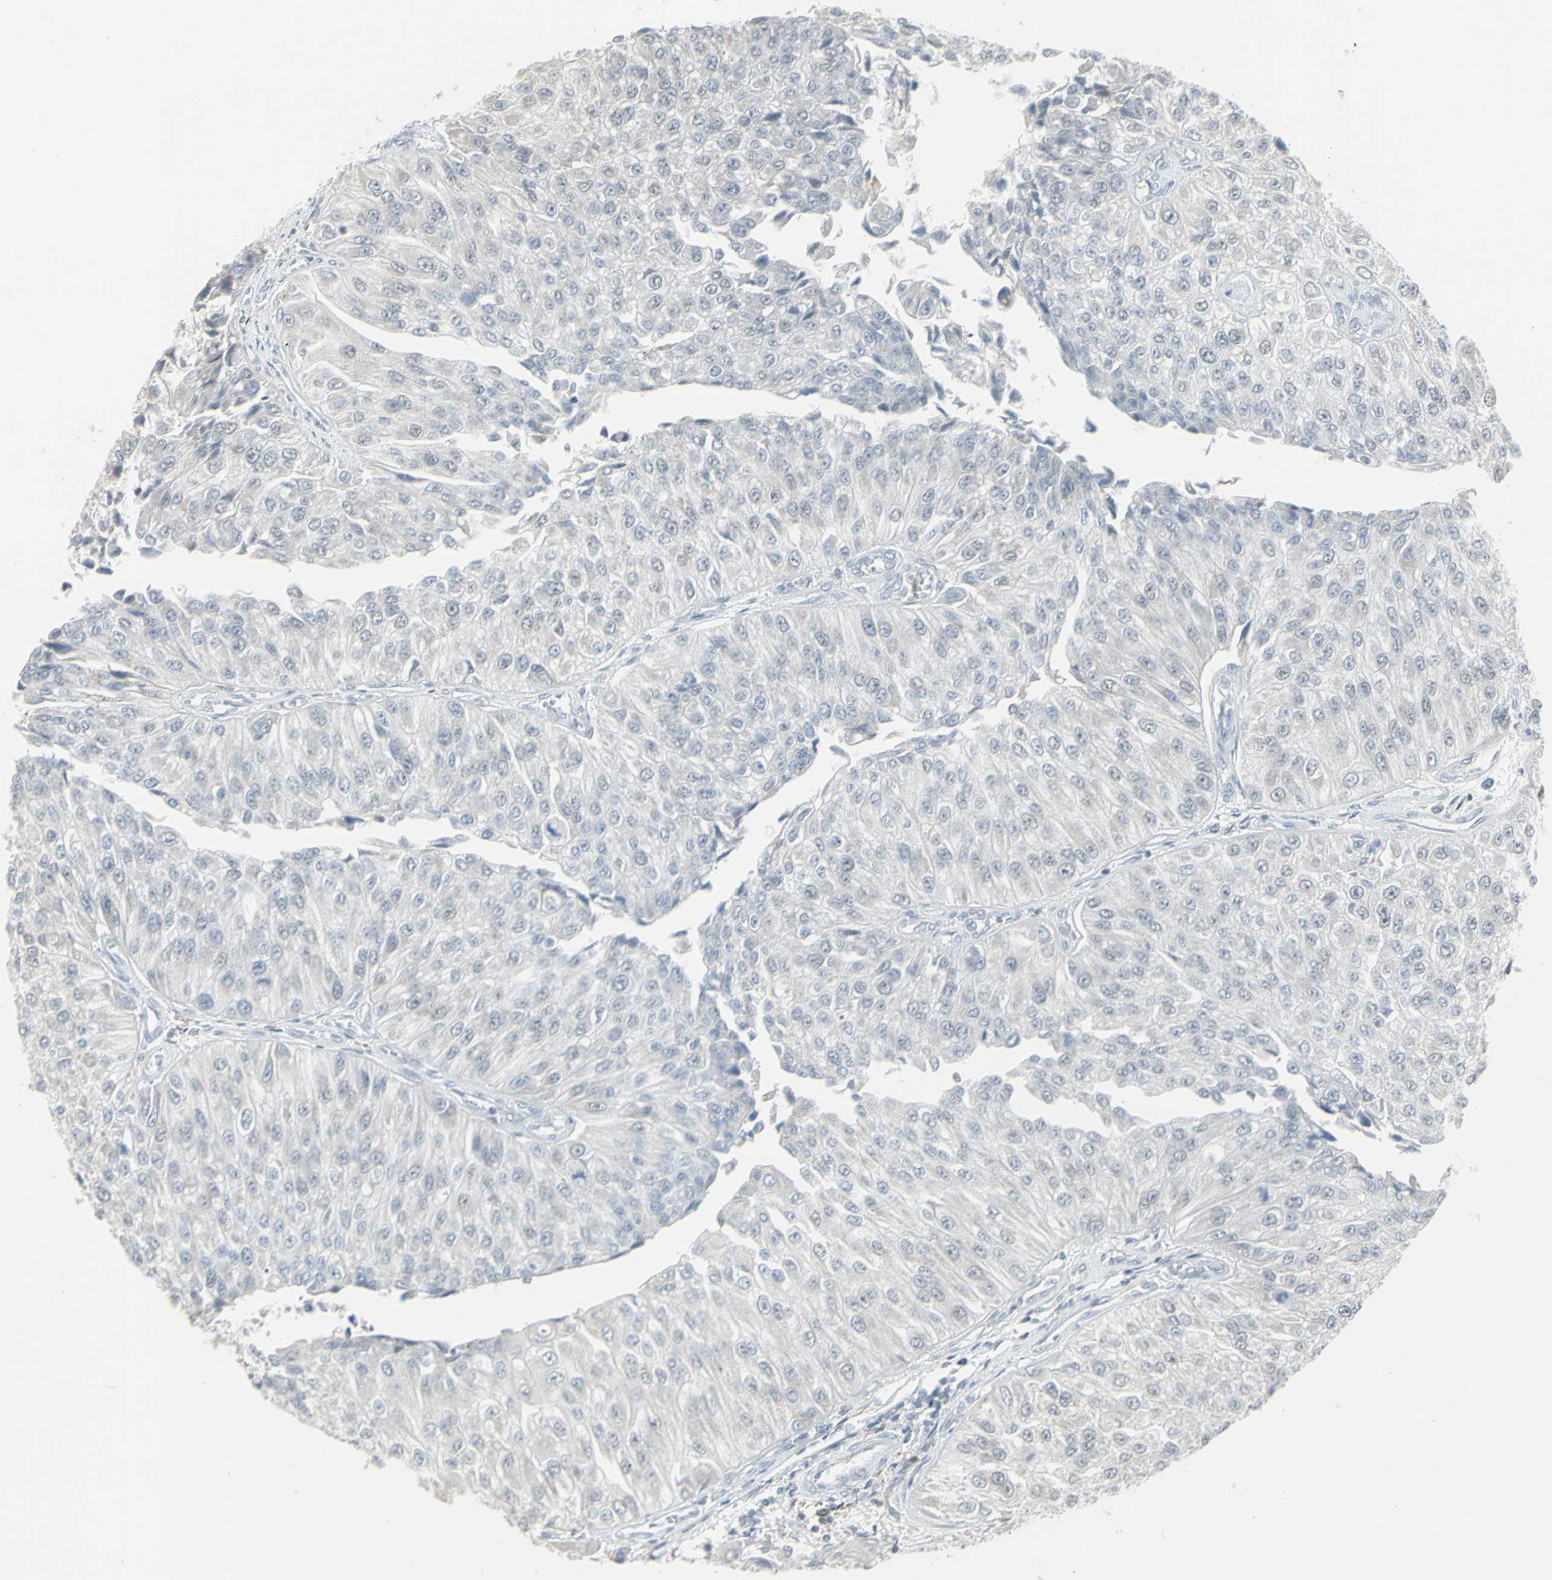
{"staining": {"intensity": "negative", "quantity": "none", "location": "none"}, "tissue": "urothelial cancer", "cell_type": "Tumor cells", "image_type": "cancer", "snomed": [{"axis": "morphology", "description": "Urothelial carcinoma, High grade"}, {"axis": "topography", "description": "Kidney"}, {"axis": "topography", "description": "Urinary bladder"}], "caption": "The IHC image has no significant positivity in tumor cells of urothelial cancer tissue.", "gene": "SAMSN1", "patient": {"sex": "male", "age": 77}}